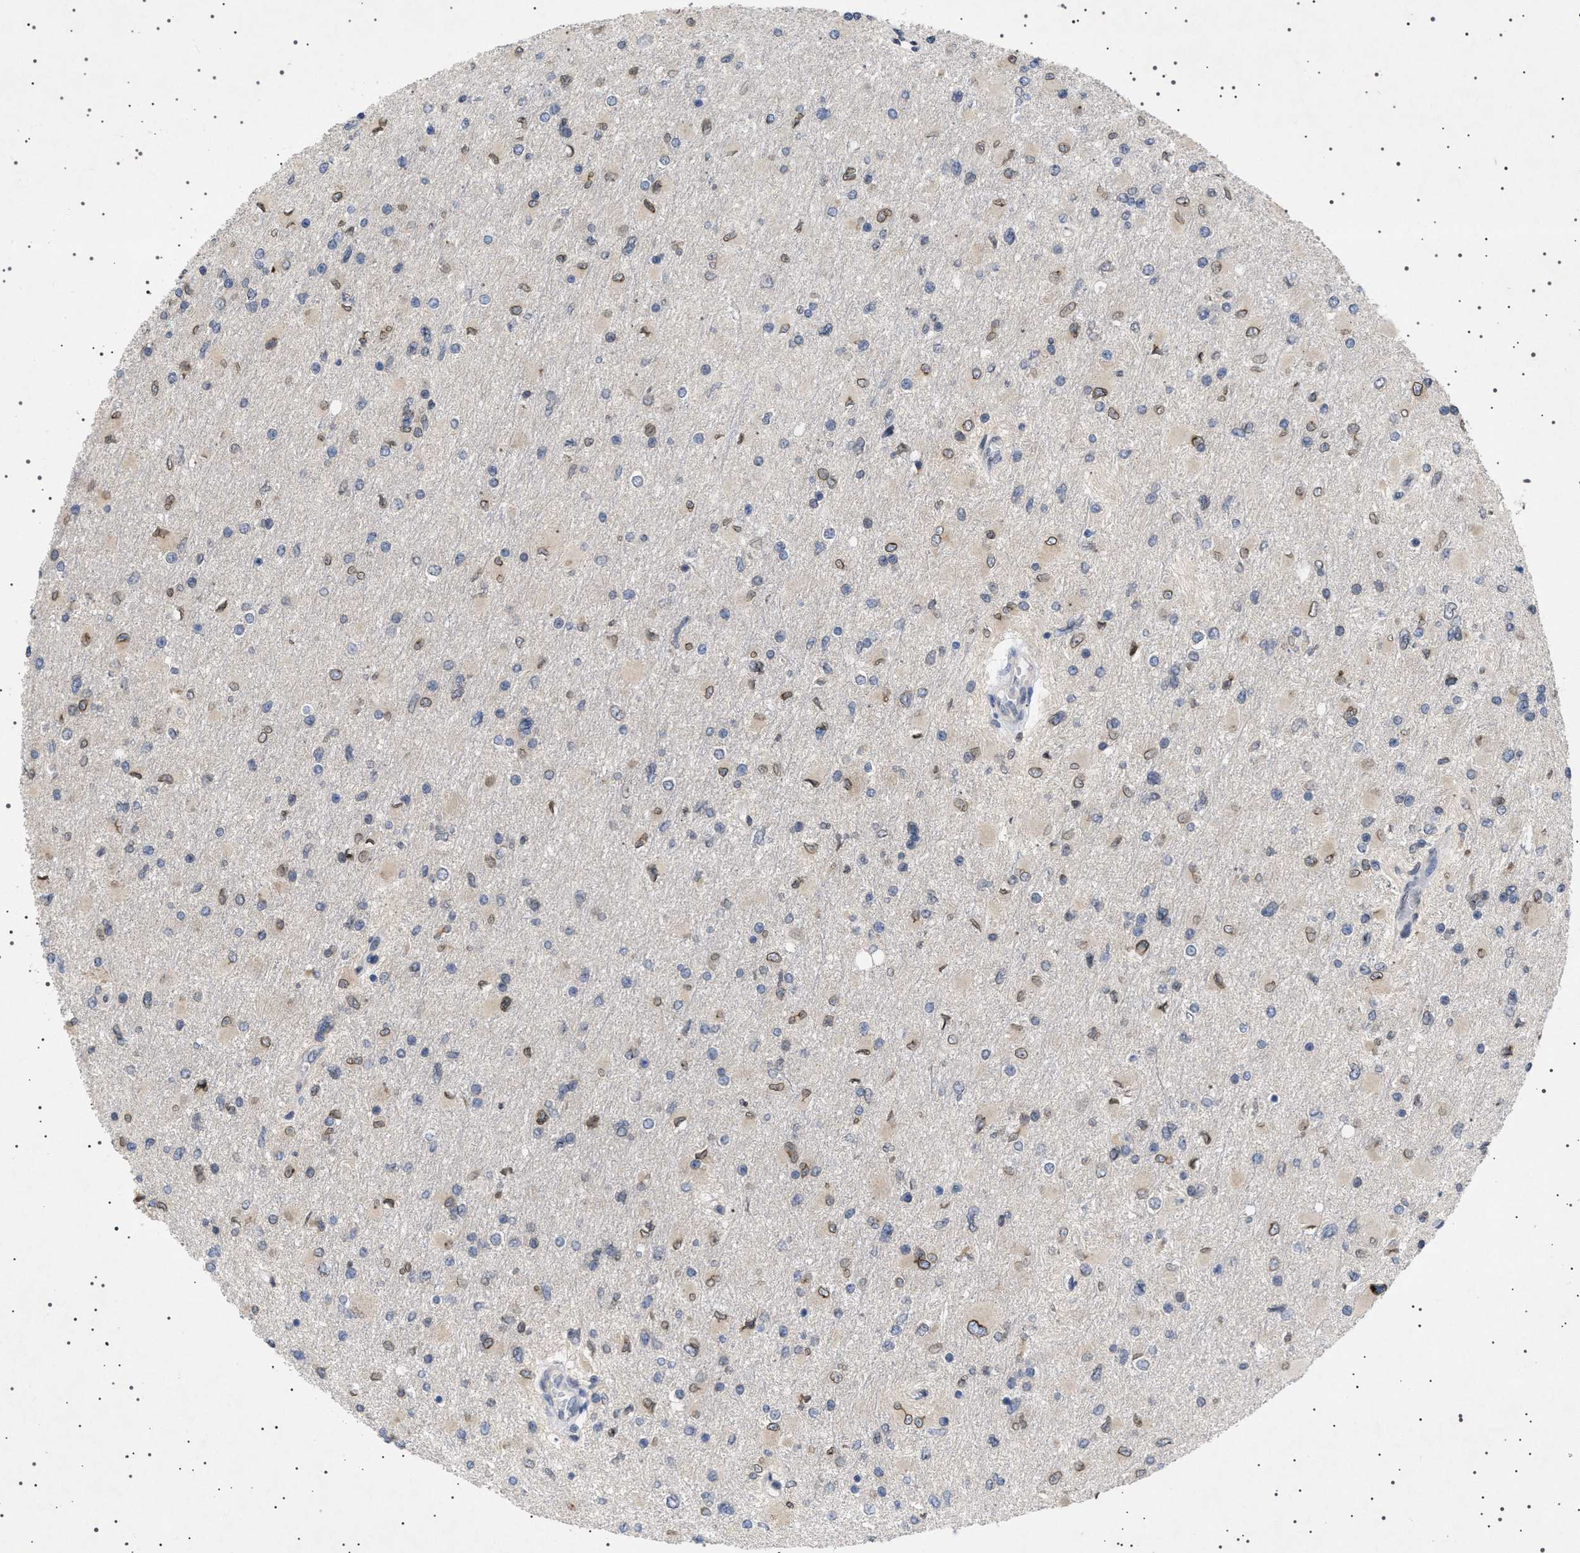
{"staining": {"intensity": "moderate", "quantity": "25%-75%", "location": "cytoplasmic/membranous,nuclear"}, "tissue": "glioma", "cell_type": "Tumor cells", "image_type": "cancer", "snomed": [{"axis": "morphology", "description": "Glioma, malignant, High grade"}, {"axis": "topography", "description": "Cerebral cortex"}], "caption": "Moderate cytoplasmic/membranous and nuclear expression is identified in approximately 25%-75% of tumor cells in glioma.", "gene": "NUP93", "patient": {"sex": "female", "age": 36}}